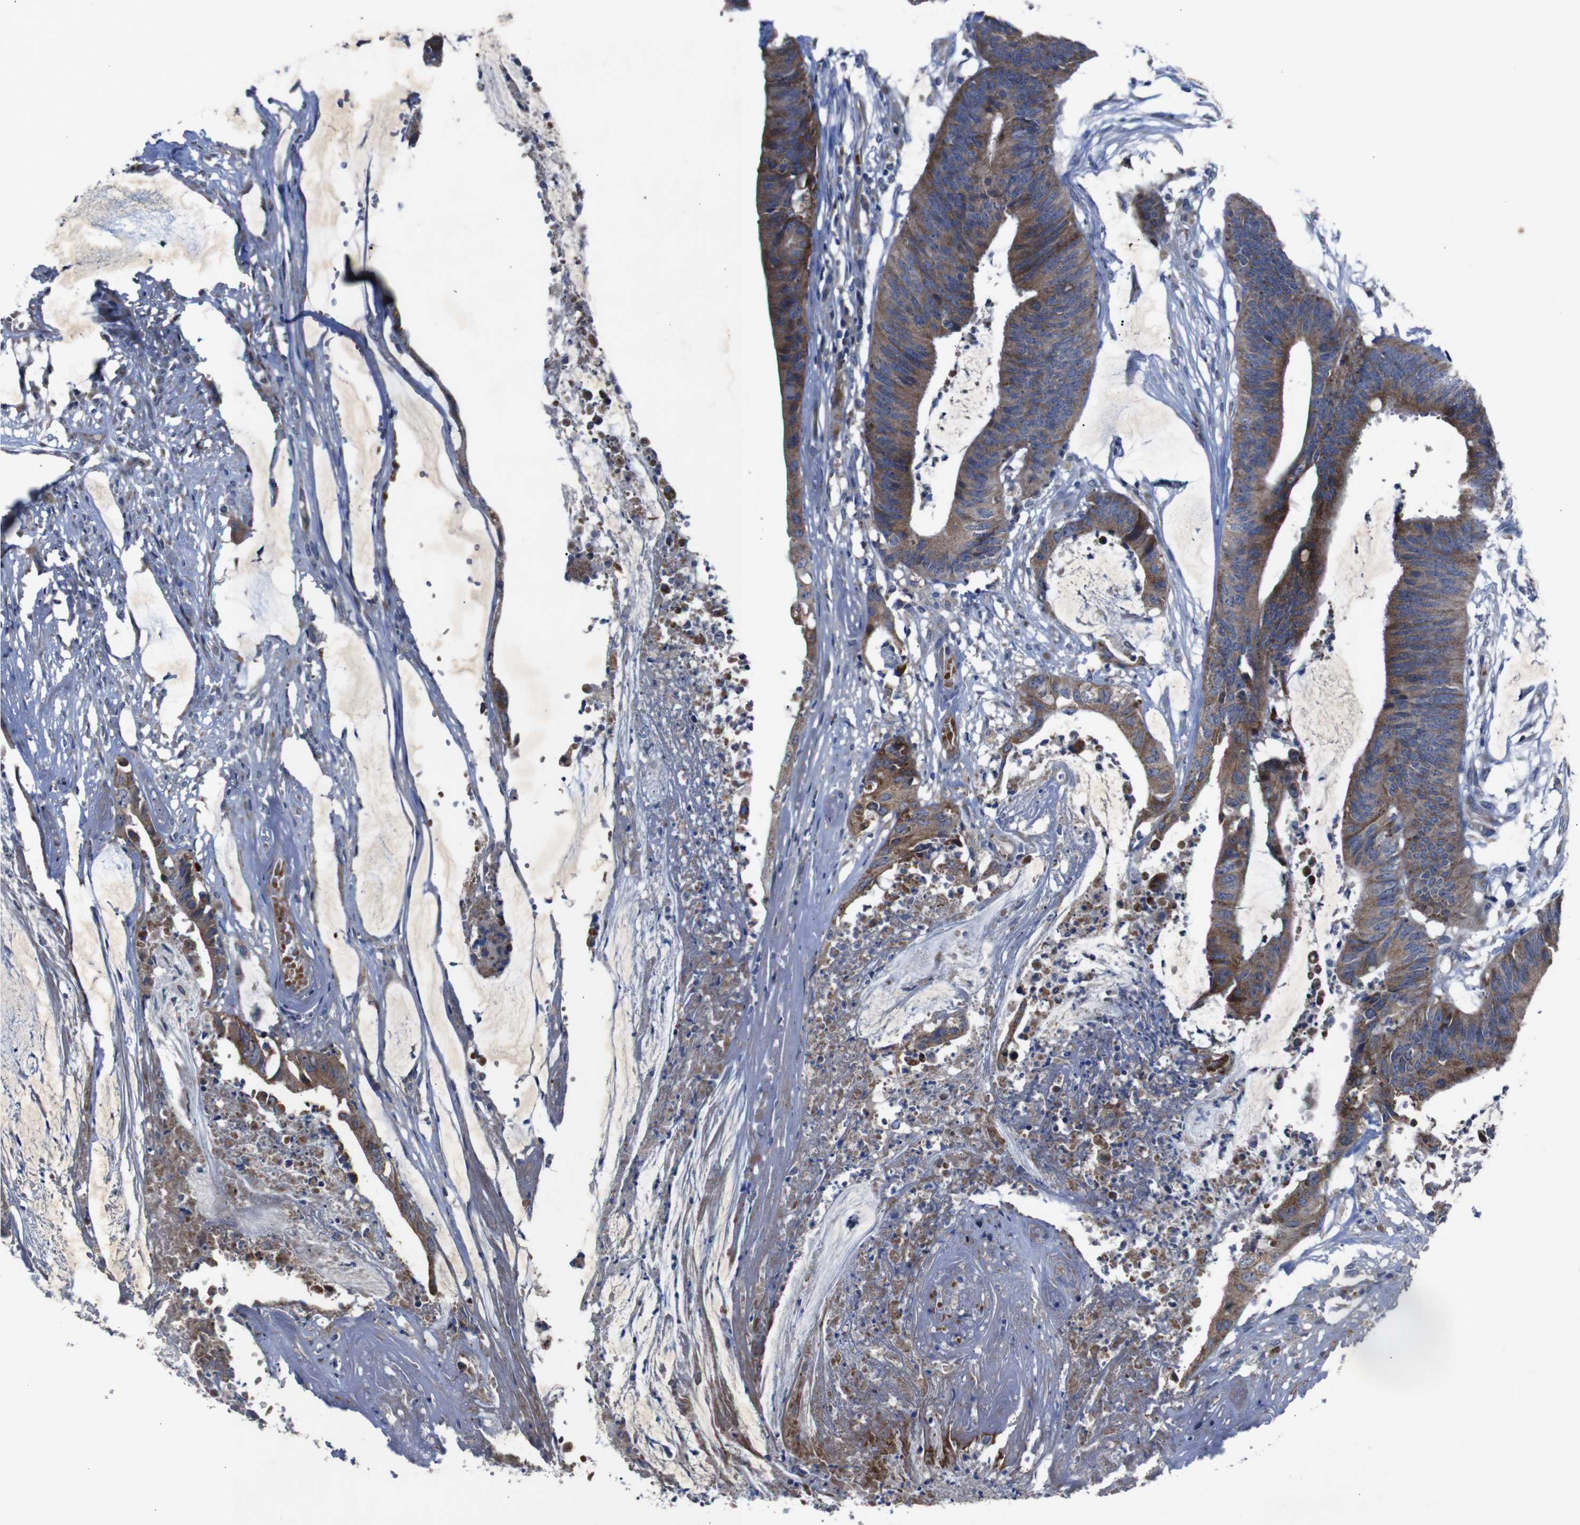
{"staining": {"intensity": "moderate", "quantity": ">75%", "location": "cytoplasmic/membranous"}, "tissue": "colorectal cancer", "cell_type": "Tumor cells", "image_type": "cancer", "snomed": [{"axis": "morphology", "description": "Adenocarcinoma, NOS"}, {"axis": "topography", "description": "Rectum"}], "caption": "Brown immunohistochemical staining in human colorectal adenocarcinoma exhibits moderate cytoplasmic/membranous staining in approximately >75% of tumor cells.", "gene": "CHST10", "patient": {"sex": "female", "age": 66}}